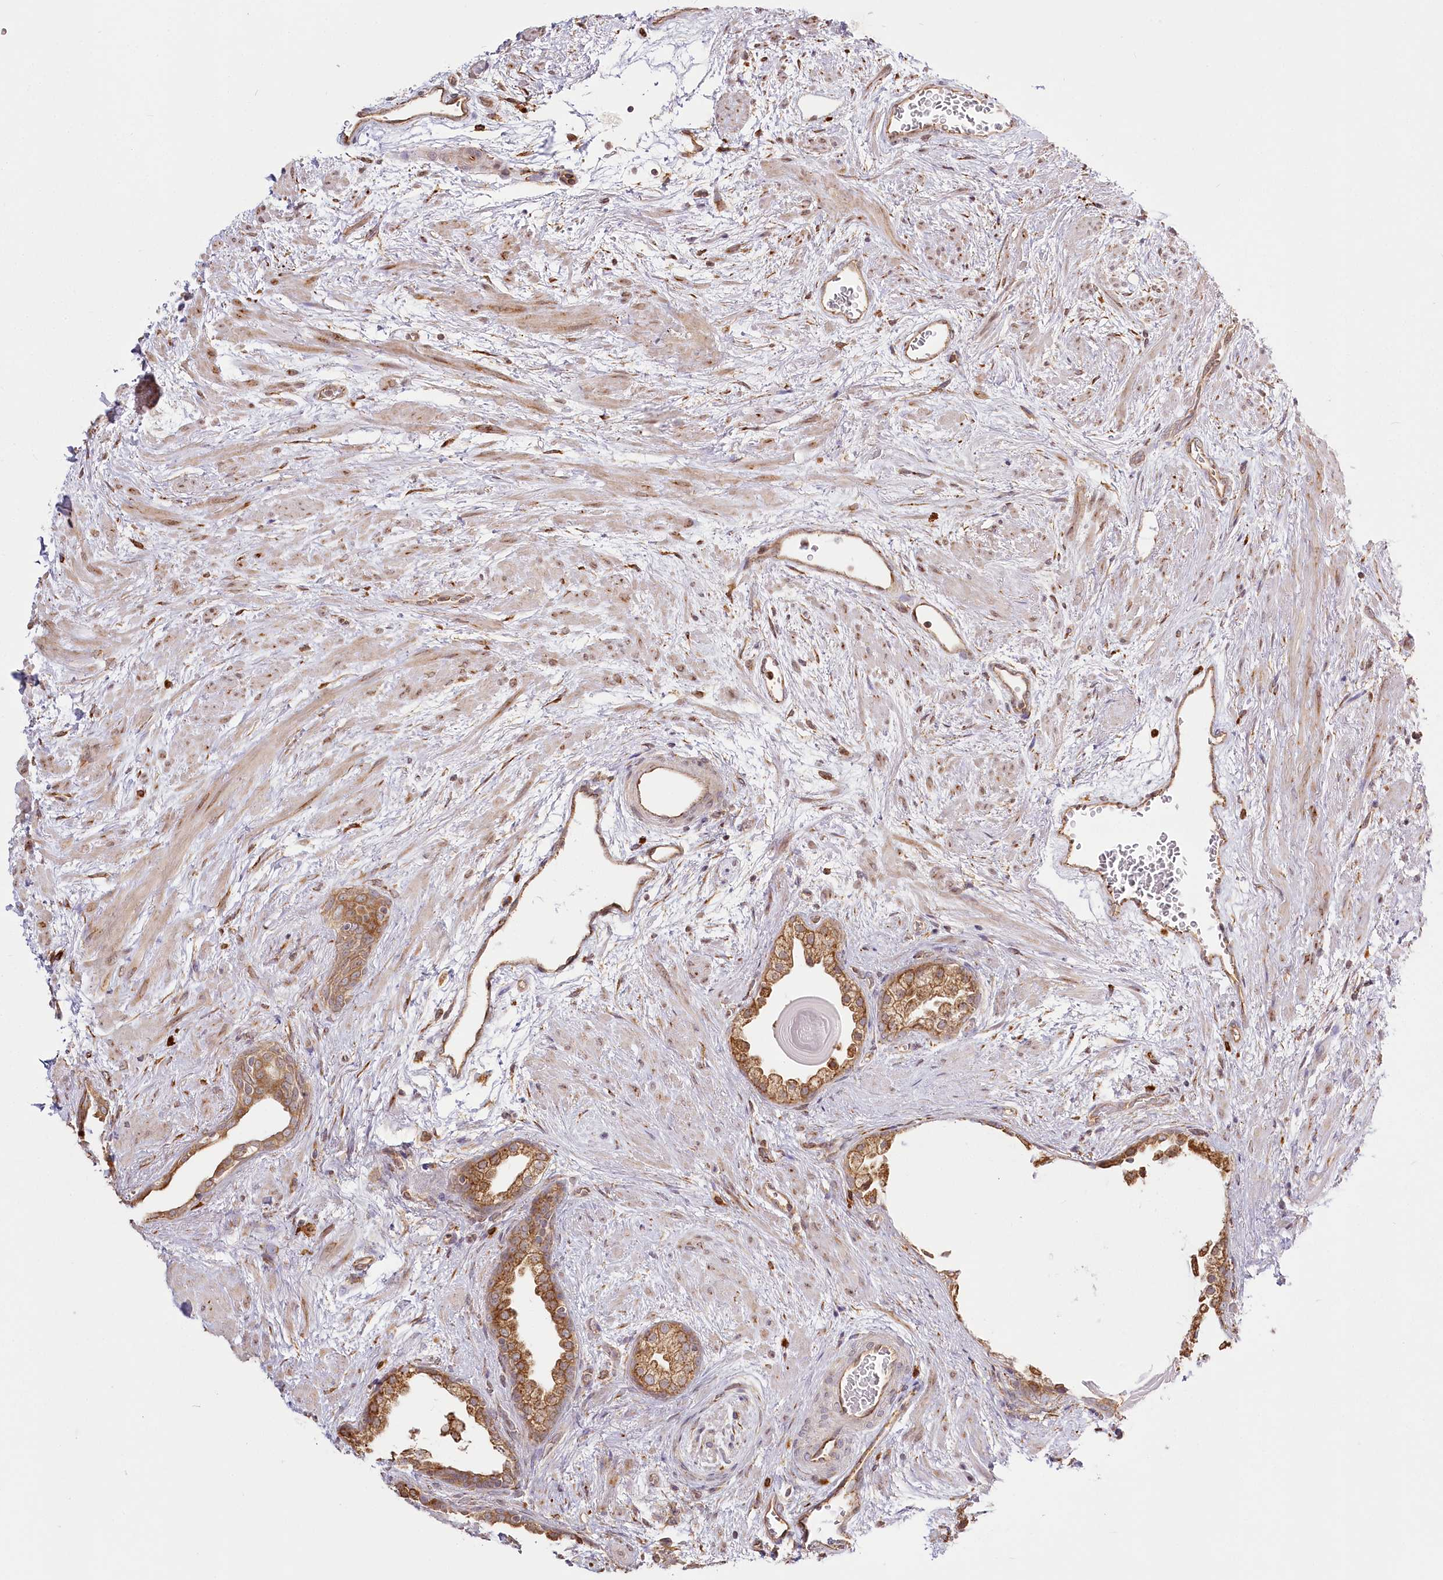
{"staining": {"intensity": "moderate", "quantity": ">75%", "location": "cytoplasmic/membranous"}, "tissue": "prostate", "cell_type": "Glandular cells", "image_type": "normal", "snomed": [{"axis": "morphology", "description": "Normal tissue, NOS"}, {"axis": "topography", "description": "Prostate"}], "caption": "Immunohistochemical staining of unremarkable human prostate reveals moderate cytoplasmic/membranous protein staining in approximately >75% of glandular cells.", "gene": "FAM13A", "patient": {"sex": "male", "age": 48}}